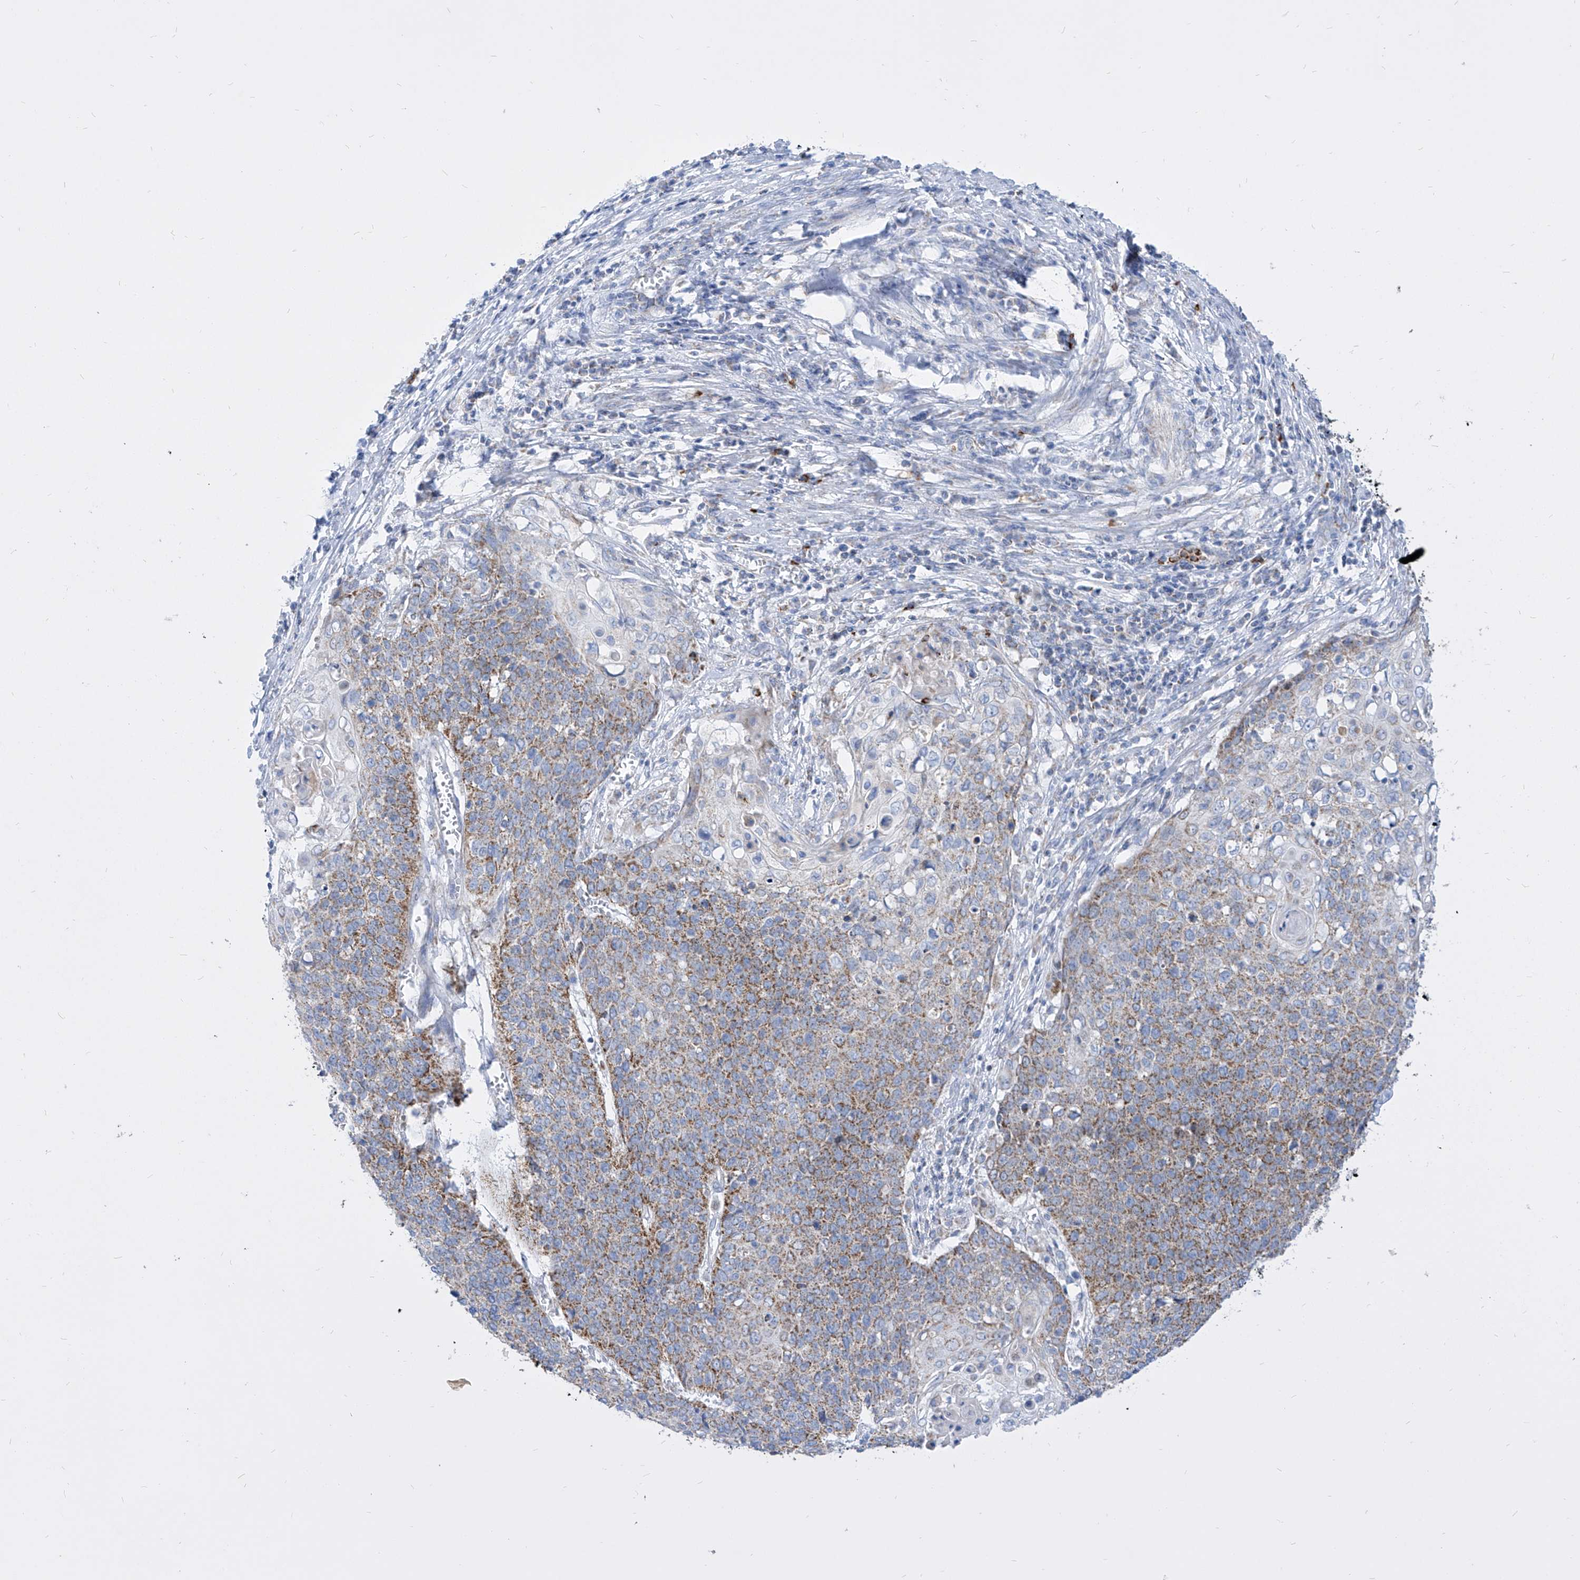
{"staining": {"intensity": "moderate", "quantity": "25%-75%", "location": "cytoplasmic/membranous"}, "tissue": "cervical cancer", "cell_type": "Tumor cells", "image_type": "cancer", "snomed": [{"axis": "morphology", "description": "Squamous cell carcinoma, NOS"}, {"axis": "topography", "description": "Cervix"}], "caption": "Brown immunohistochemical staining in human cervical cancer (squamous cell carcinoma) reveals moderate cytoplasmic/membranous positivity in about 25%-75% of tumor cells. The staining is performed using DAB brown chromogen to label protein expression. The nuclei are counter-stained blue using hematoxylin.", "gene": "COQ3", "patient": {"sex": "female", "age": 39}}